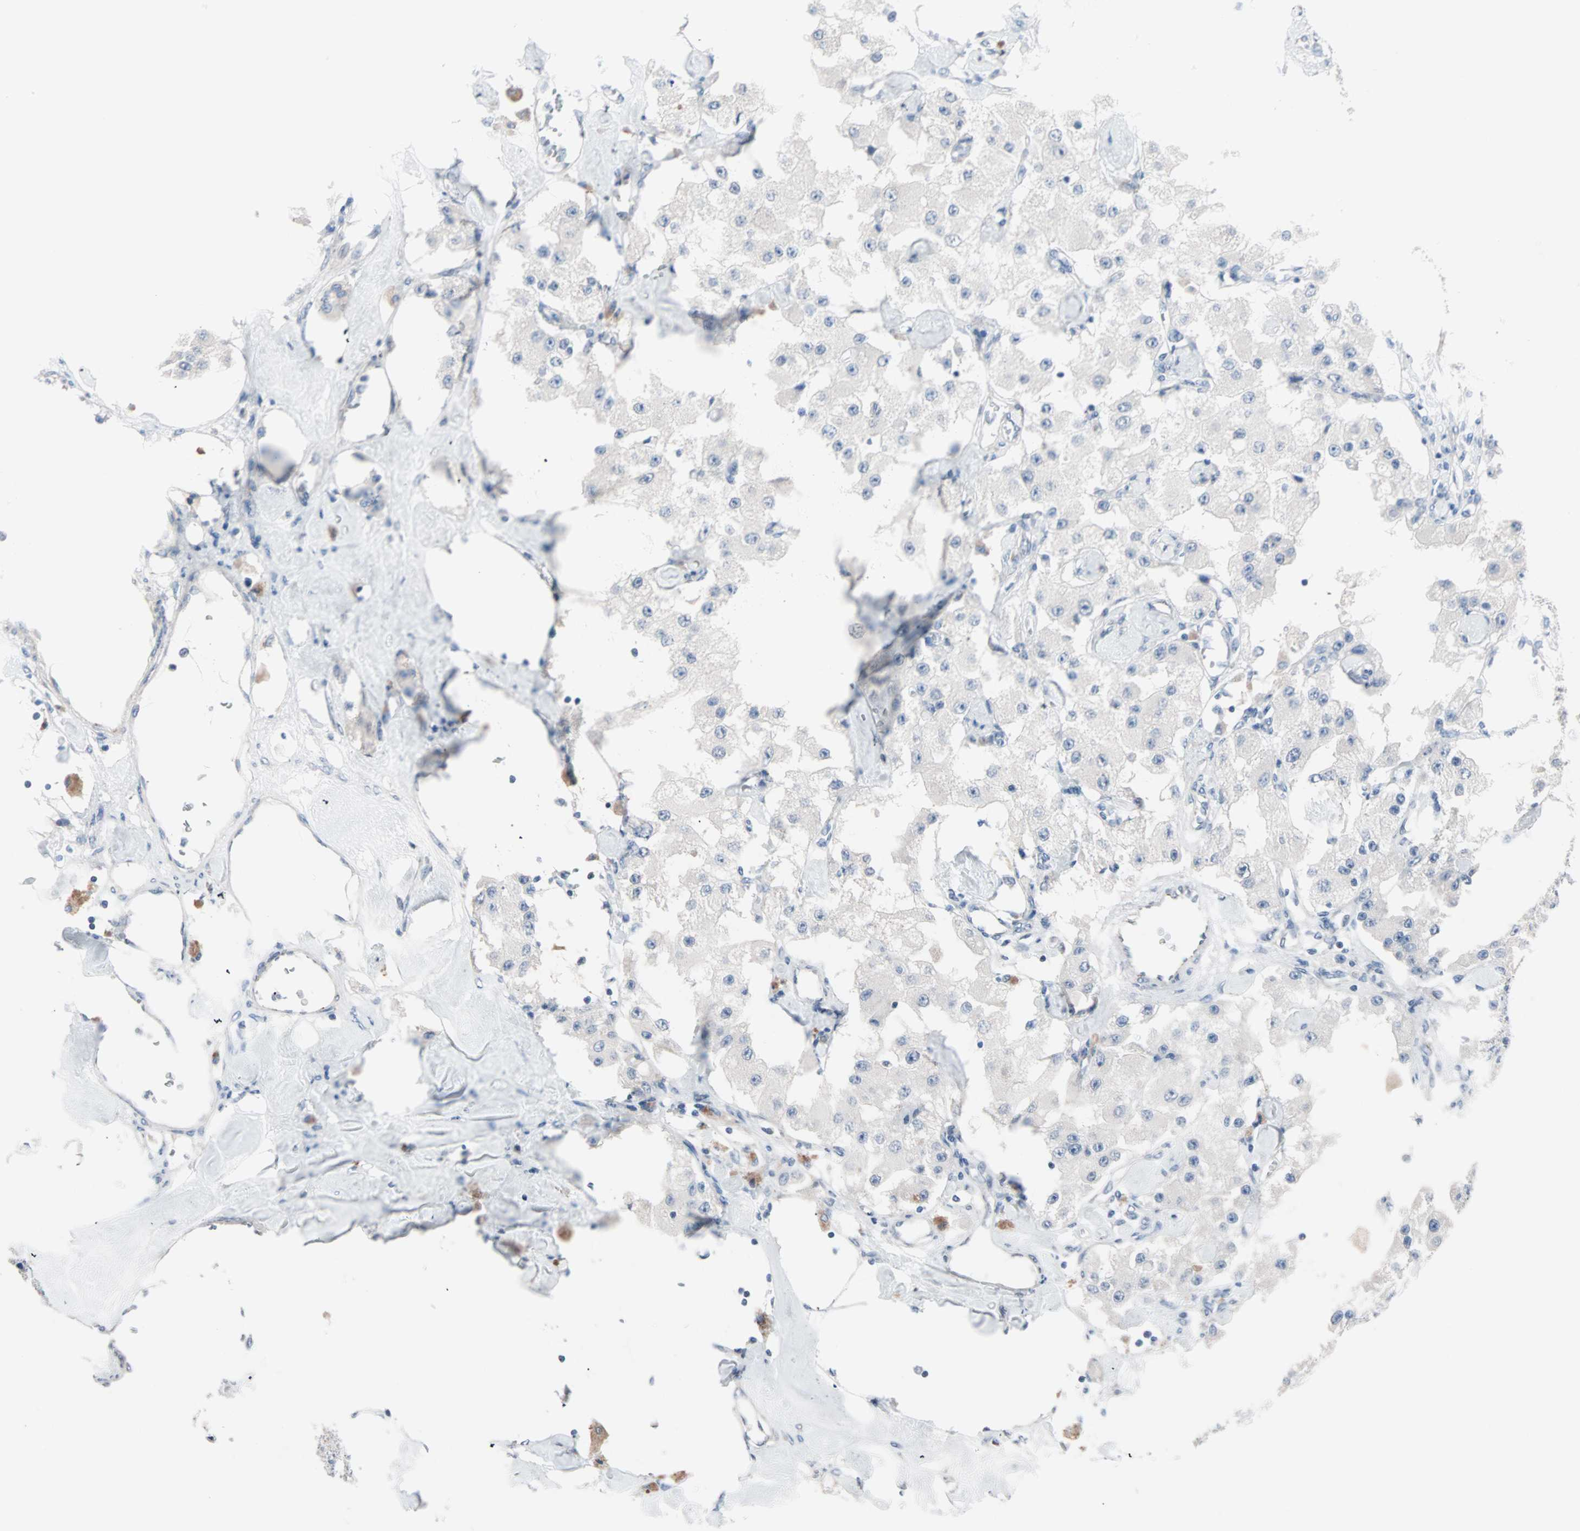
{"staining": {"intensity": "negative", "quantity": "none", "location": "none"}, "tissue": "carcinoid", "cell_type": "Tumor cells", "image_type": "cancer", "snomed": [{"axis": "morphology", "description": "Carcinoid, malignant, NOS"}, {"axis": "topography", "description": "Pancreas"}], "caption": "DAB (3,3'-diaminobenzidine) immunohistochemical staining of carcinoid exhibits no significant positivity in tumor cells. (Stains: DAB (3,3'-diaminobenzidine) IHC with hematoxylin counter stain, Microscopy: brightfield microscopy at high magnification).", "gene": "ULBP1", "patient": {"sex": "male", "age": 41}}